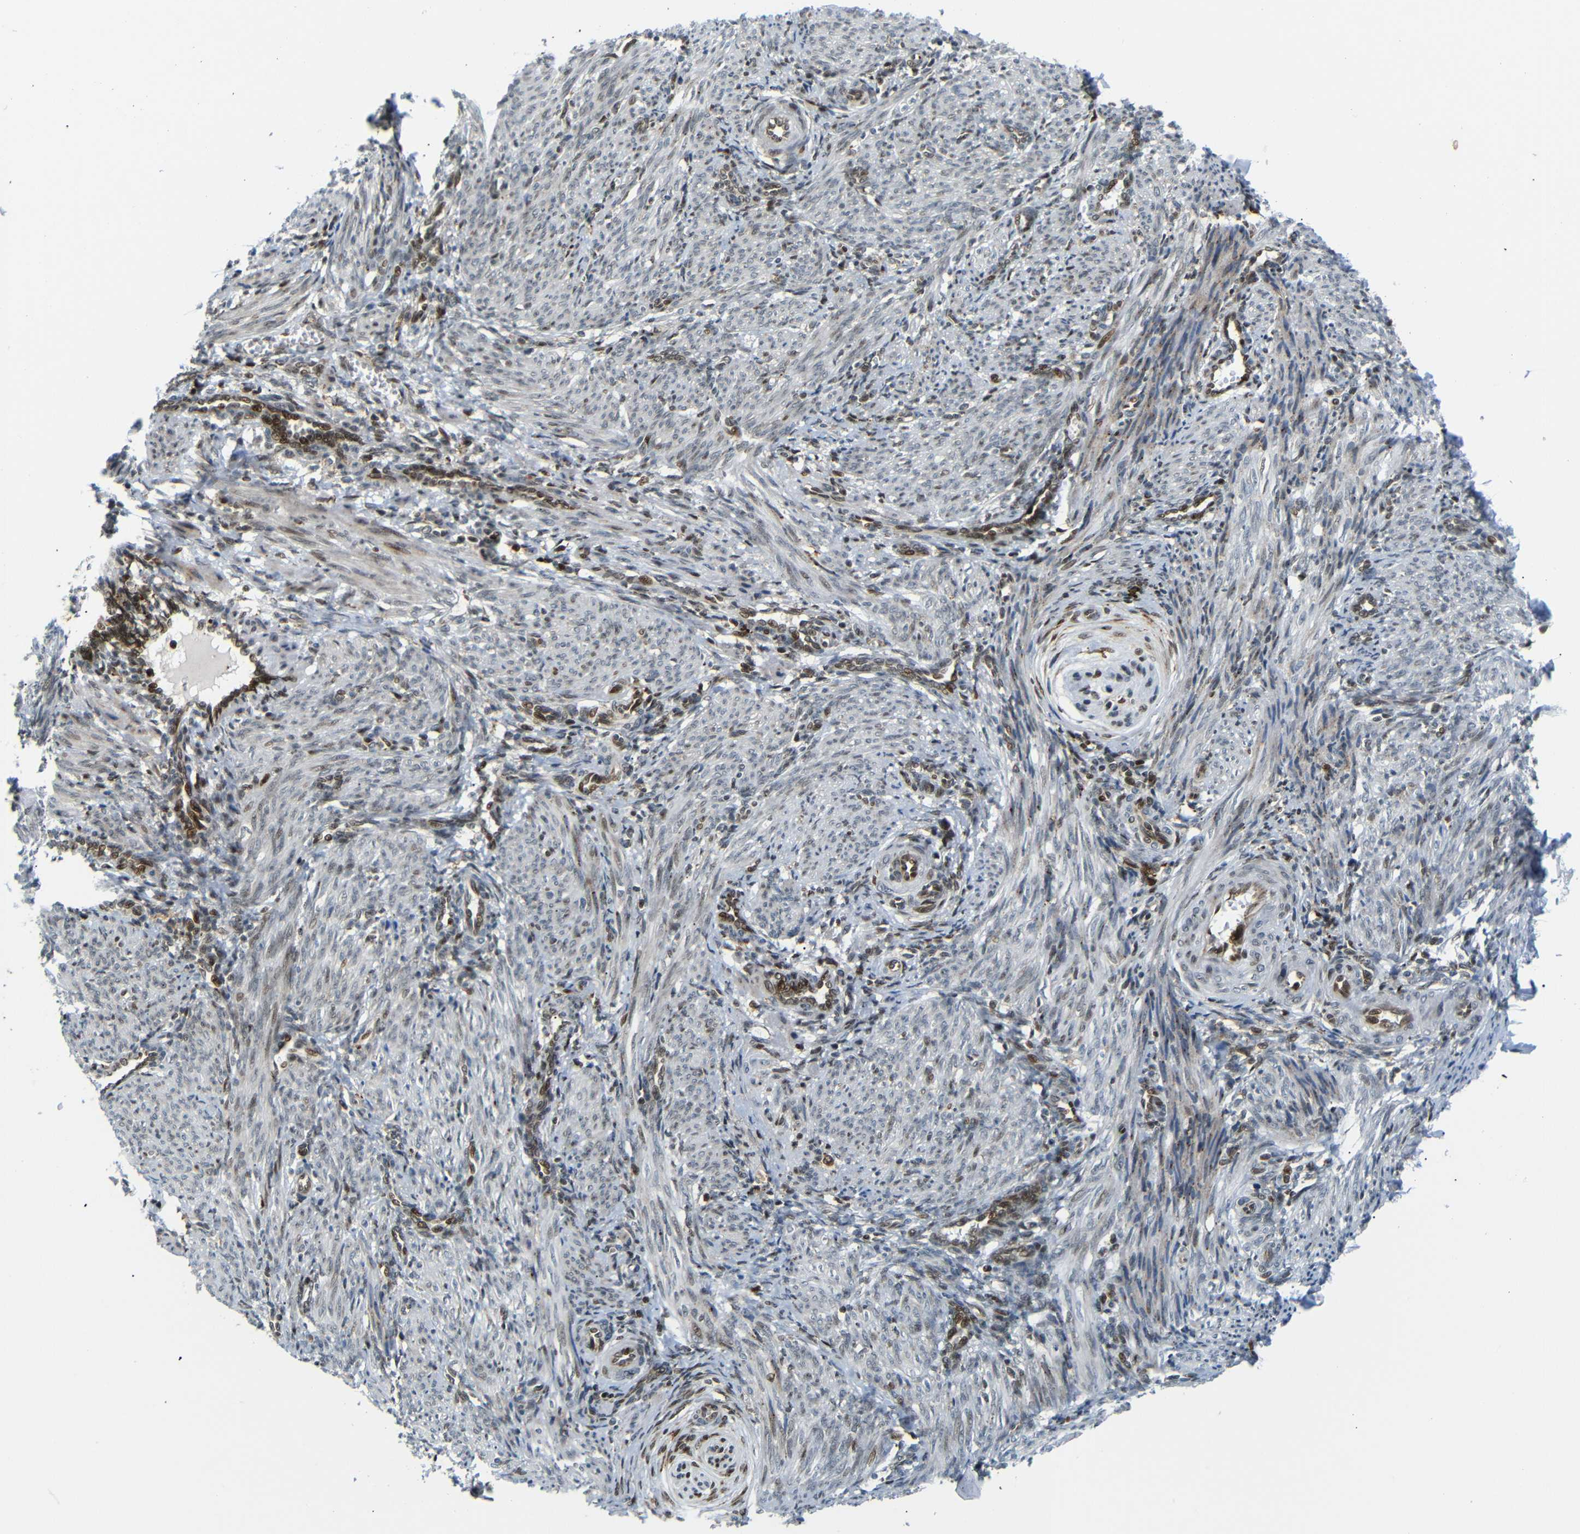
{"staining": {"intensity": "weak", "quantity": "<25%", "location": "cytoplasmic/membranous,nuclear"}, "tissue": "smooth muscle", "cell_type": "Smooth muscle cells", "image_type": "normal", "snomed": [{"axis": "morphology", "description": "Normal tissue, NOS"}, {"axis": "topography", "description": "Endometrium"}], "caption": "IHC micrograph of benign smooth muscle stained for a protein (brown), which exhibits no positivity in smooth muscle cells.", "gene": "SPCS2", "patient": {"sex": "female", "age": 33}}